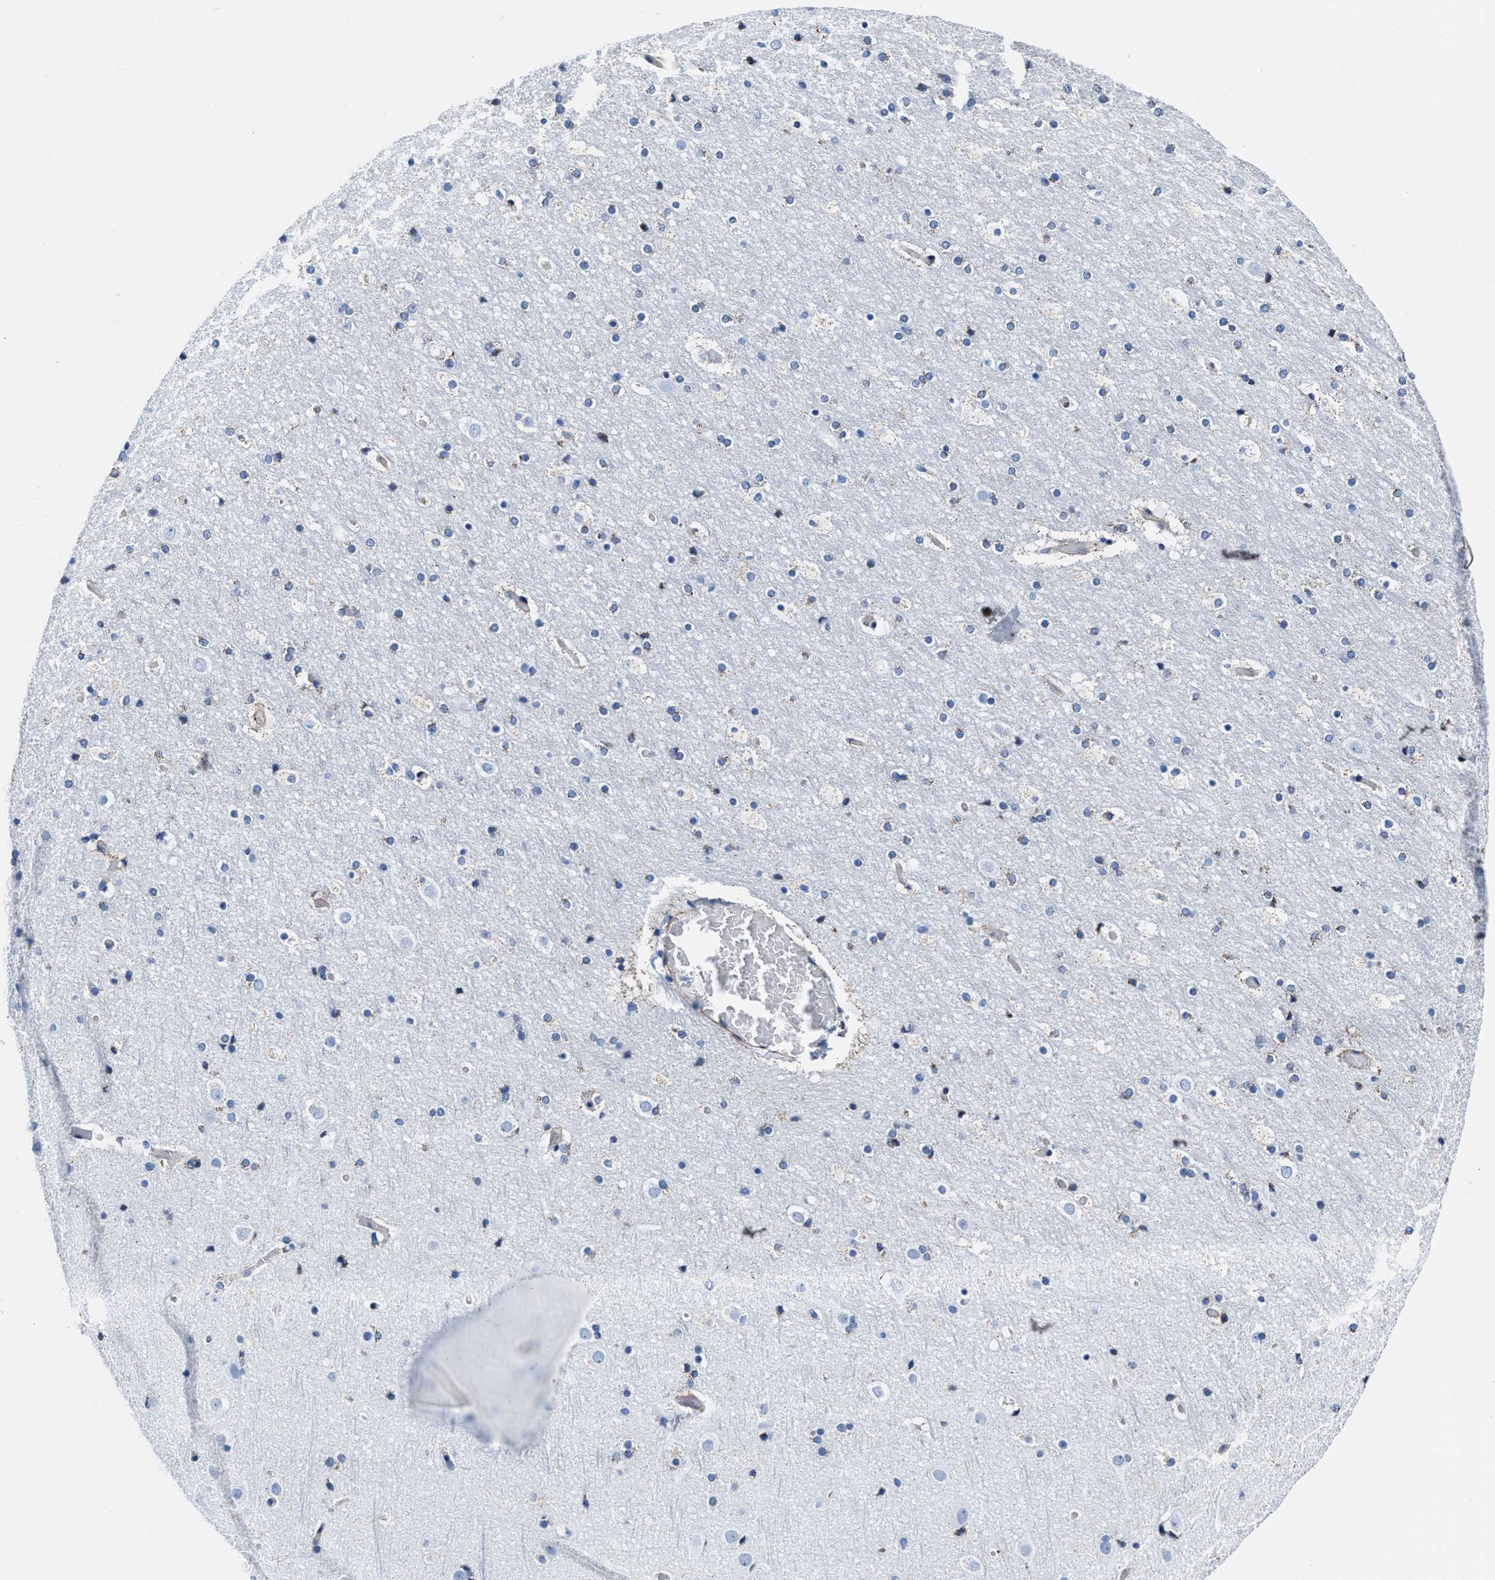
{"staining": {"intensity": "negative", "quantity": "none", "location": "none"}, "tissue": "cerebral cortex", "cell_type": "Endothelial cells", "image_type": "normal", "snomed": [{"axis": "morphology", "description": "Normal tissue, NOS"}, {"axis": "topography", "description": "Cerebral cortex"}], "caption": "Immunohistochemistry of normal human cerebral cortex reveals no expression in endothelial cells. (Stains: DAB IHC with hematoxylin counter stain, Microscopy: brightfield microscopy at high magnification).", "gene": "KCNMB3", "patient": {"sex": "male", "age": 57}}